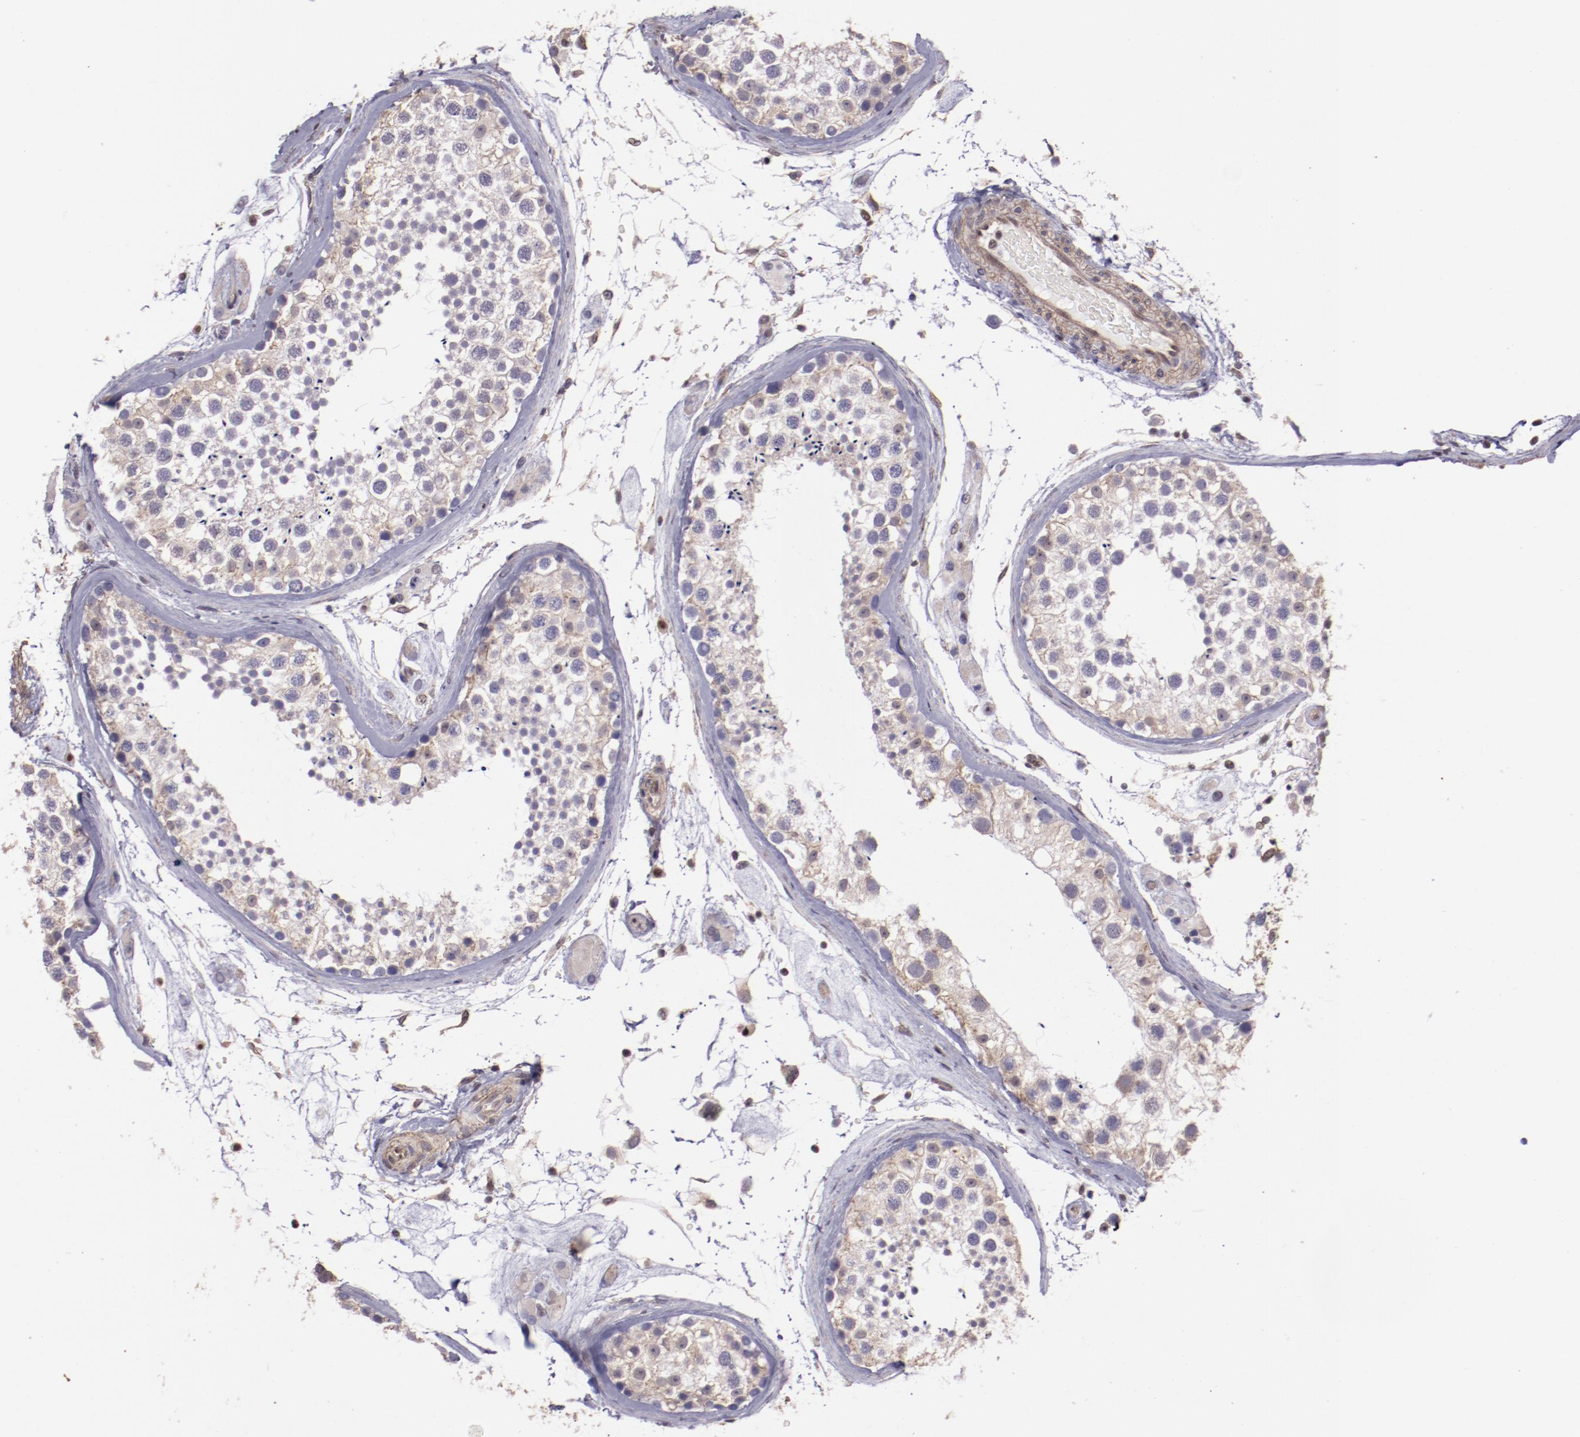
{"staining": {"intensity": "weak", "quantity": ">75%", "location": "cytoplasmic/membranous"}, "tissue": "testis", "cell_type": "Cells in seminiferous ducts", "image_type": "normal", "snomed": [{"axis": "morphology", "description": "Normal tissue, NOS"}, {"axis": "topography", "description": "Testis"}], "caption": "Protein staining by immunohistochemistry (IHC) shows weak cytoplasmic/membranous positivity in approximately >75% of cells in seminiferous ducts in benign testis.", "gene": "ELF1", "patient": {"sex": "male", "age": 46}}